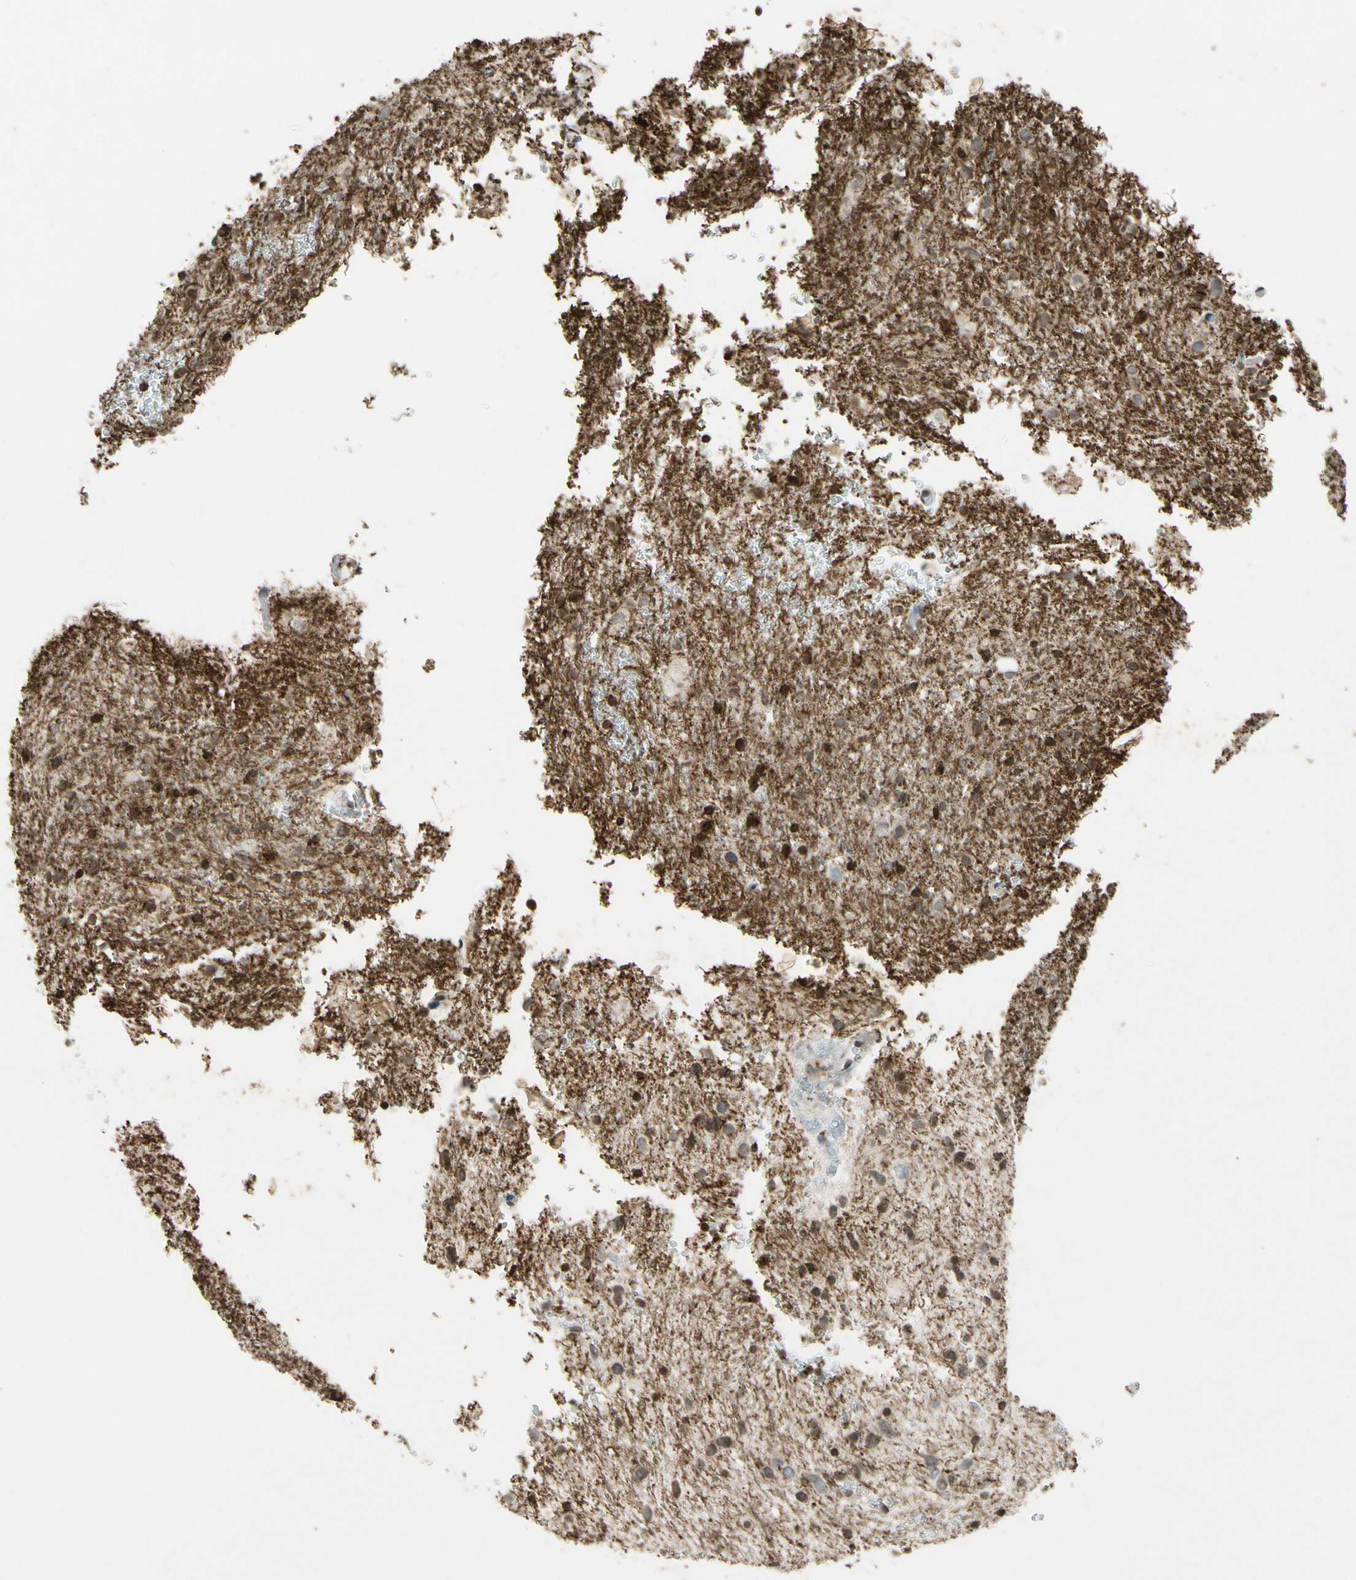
{"staining": {"intensity": "strong", "quantity": ">75%", "location": "cytoplasmic/membranous"}, "tissue": "glioma", "cell_type": "Tumor cells", "image_type": "cancer", "snomed": [{"axis": "morphology", "description": "Glioma, malignant, Low grade"}, {"axis": "topography", "description": "Brain"}], "caption": "Tumor cells exhibit high levels of strong cytoplasmic/membranous staining in approximately >75% of cells in malignant glioma (low-grade).", "gene": "CLDN11", "patient": {"sex": "male", "age": 77}}